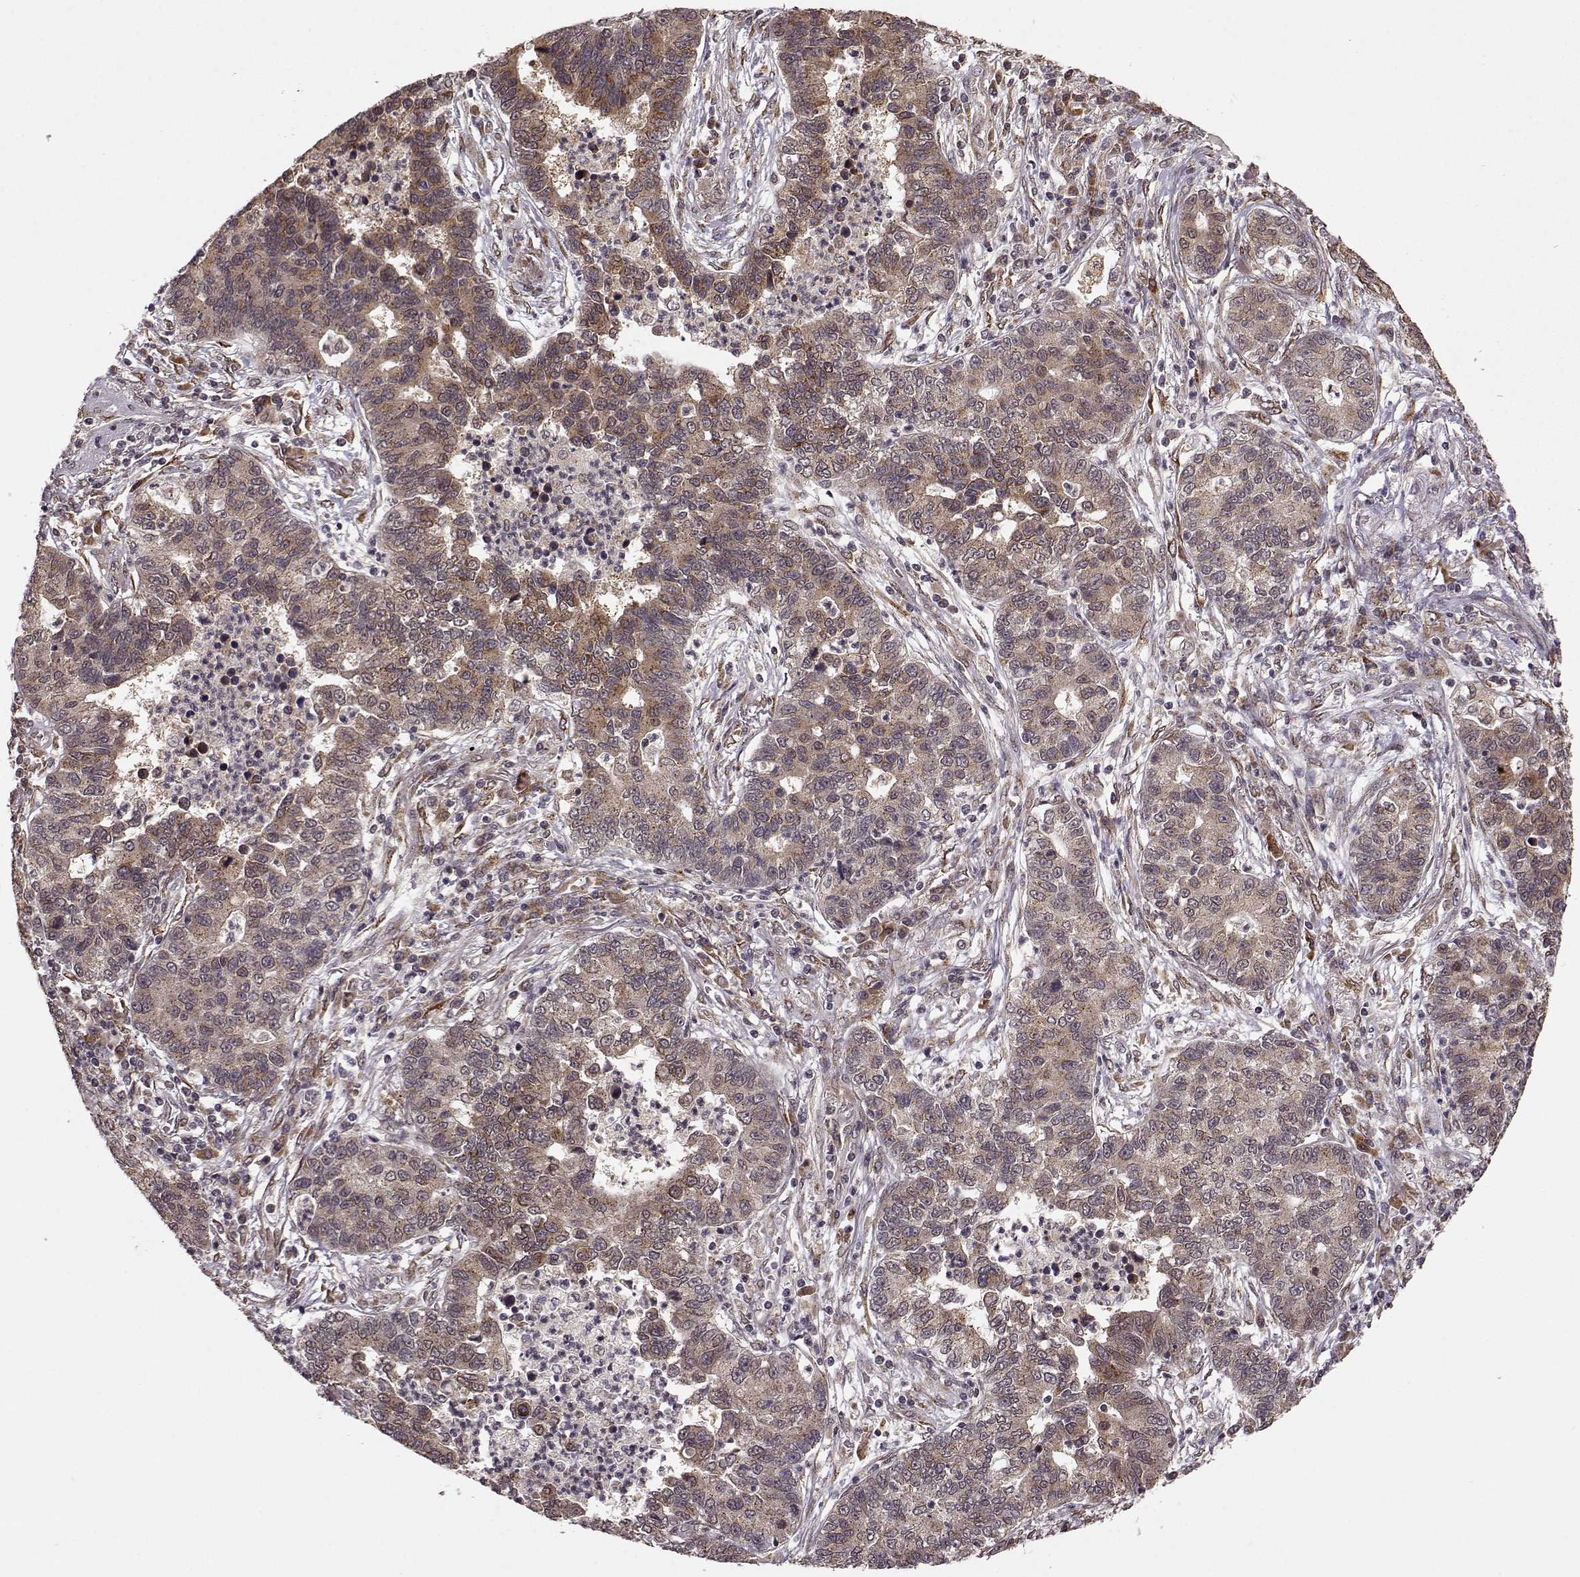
{"staining": {"intensity": "weak", "quantity": ">75%", "location": "cytoplasmic/membranous"}, "tissue": "lung cancer", "cell_type": "Tumor cells", "image_type": "cancer", "snomed": [{"axis": "morphology", "description": "Adenocarcinoma, NOS"}, {"axis": "topography", "description": "Lung"}], "caption": "IHC staining of lung cancer (adenocarcinoma), which reveals low levels of weak cytoplasmic/membranous positivity in about >75% of tumor cells indicating weak cytoplasmic/membranous protein staining. The staining was performed using DAB (brown) for protein detection and nuclei were counterstained in hematoxylin (blue).", "gene": "YIPF5", "patient": {"sex": "female", "age": 57}}